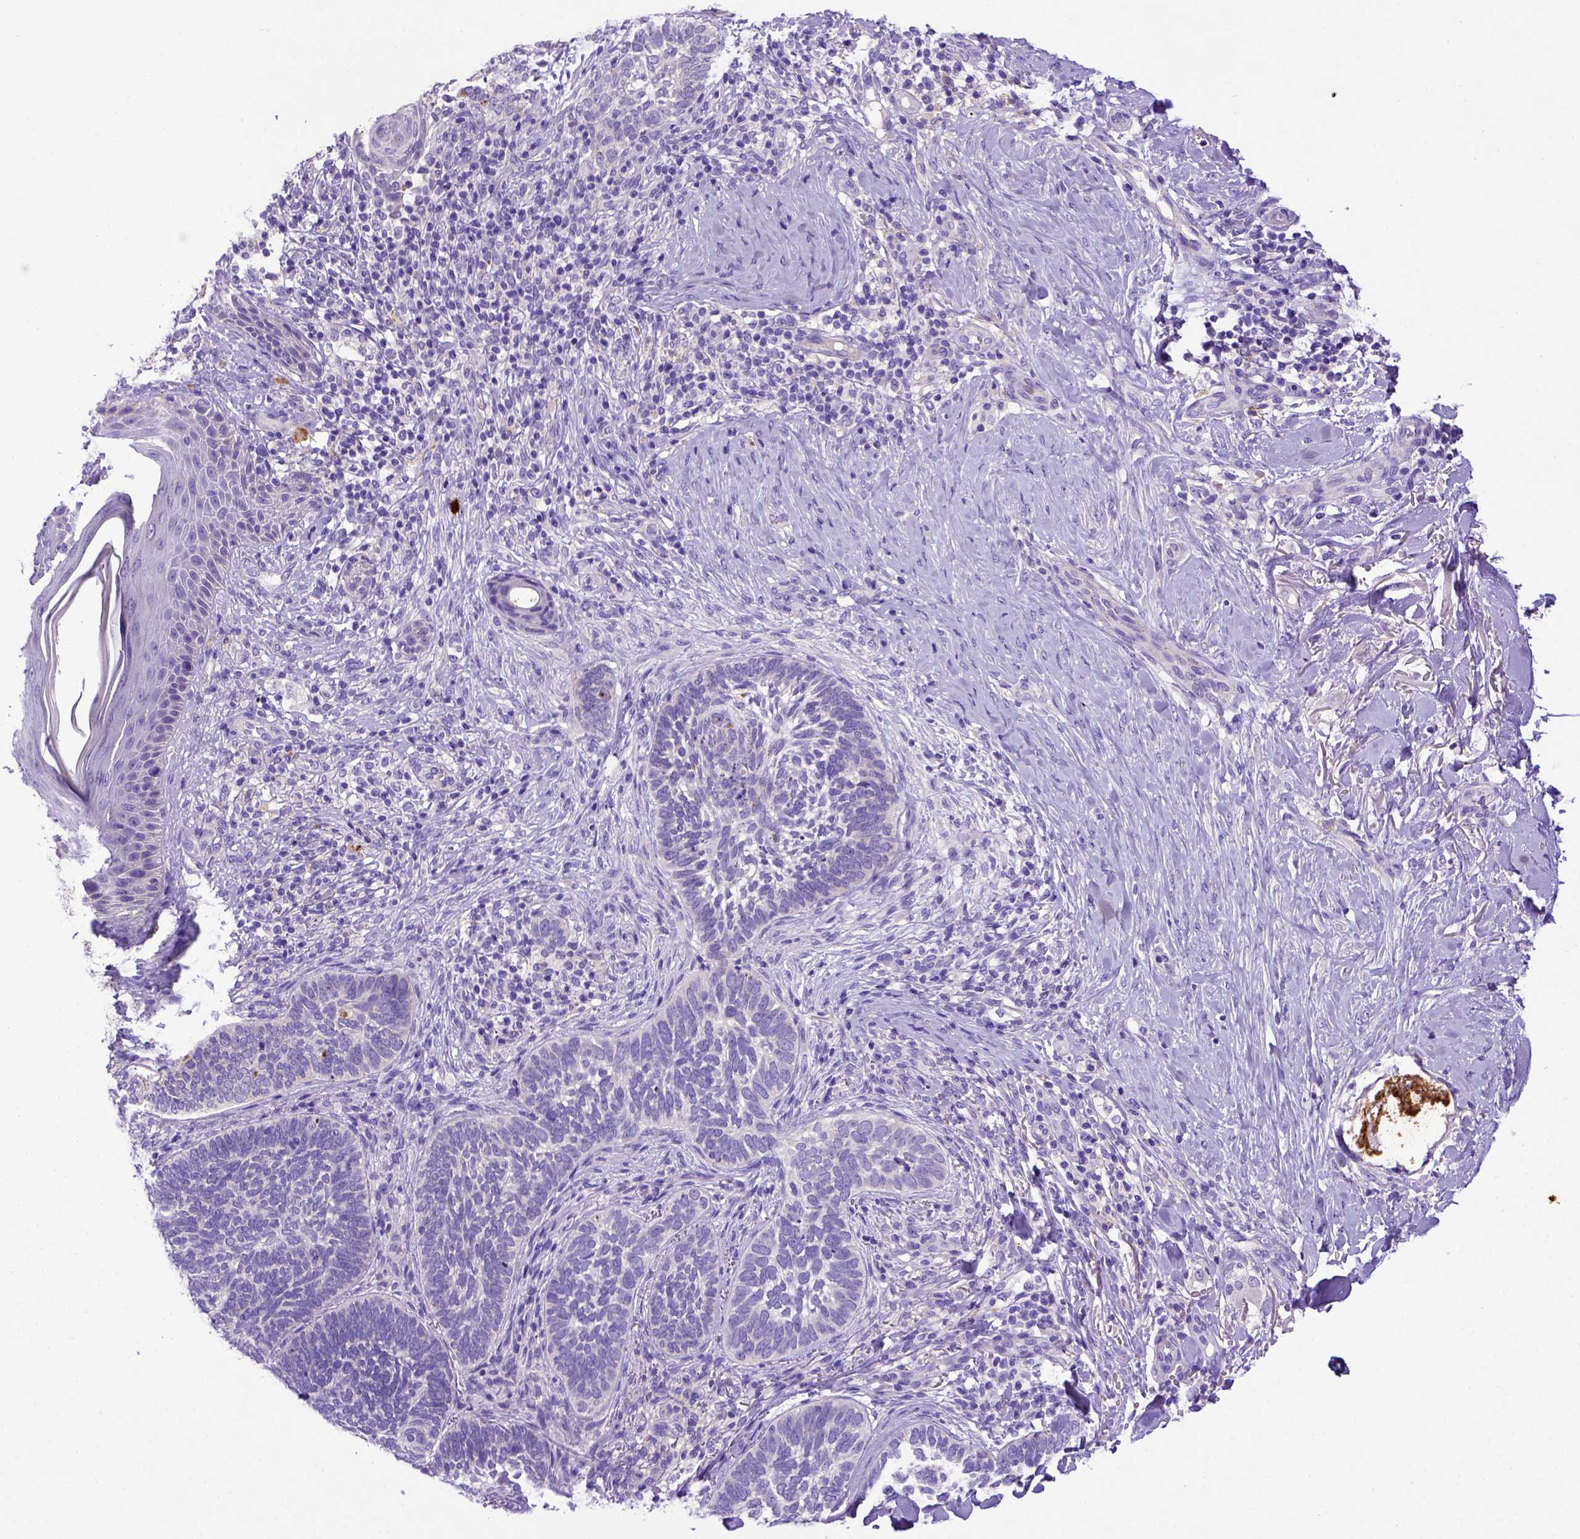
{"staining": {"intensity": "negative", "quantity": "none", "location": "none"}, "tissue": "skin cancer", "cell_type": "Tumor cells", "image_type": "cancer", "snomed": [{"axis": "morphology", "description": "Normal tissue, NOS"}, {"axis": "morphology", "description": "Basal cell carcinoma"}, {"axis": "topography", "description": "Skin"}], "caption": "Histopathology image shows no protein positivity in tumor cells of skin cancer (basal cell carcinoma) tissue. The staining is performed using DAB brown chromogen with nuclei counter-stained in using hematoxylin.", "gene": "ADAM12", "patient": {"sex": "male", "age": 46}}